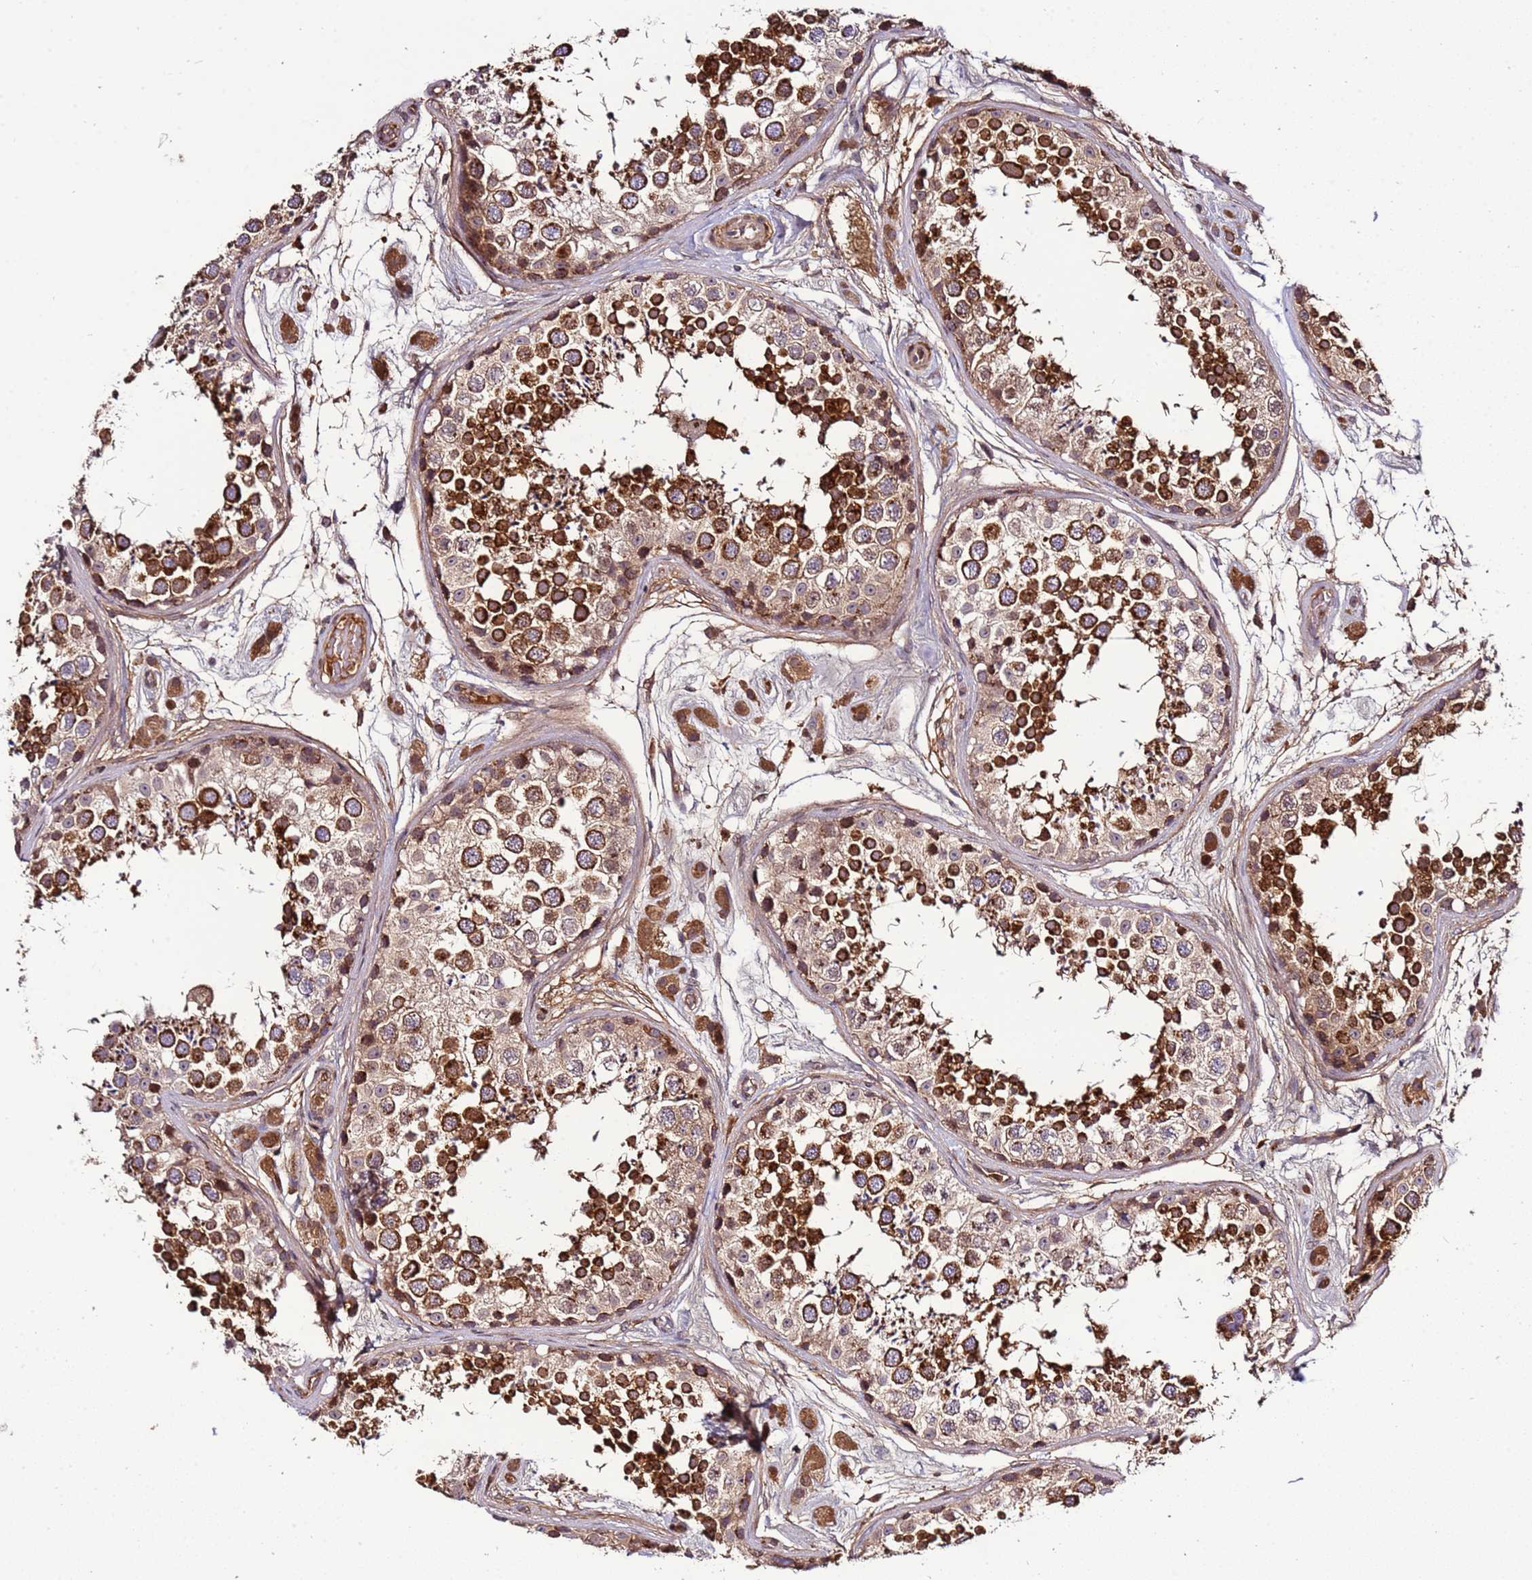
{"staining": {"intensity": "strong", "quantity": ">75%", "location": "cytoplasmic/membranous"}, "tissue": "testis", "cell_type": "Cells in seminiferous ducts", "image_type": "normal", "snomed": [{"axis": "morphology", "description": "Normal tissue, NOS"}, {"axis": "topography", "description": "Testis"}], "caption": "Benign testis demonstrates strong cytoplasmic/membranous positivity in approximately >75% of cells in seminiferous ducts.", "gene": "ZNF624", "patient": {"sex": "male", "age": 25}}